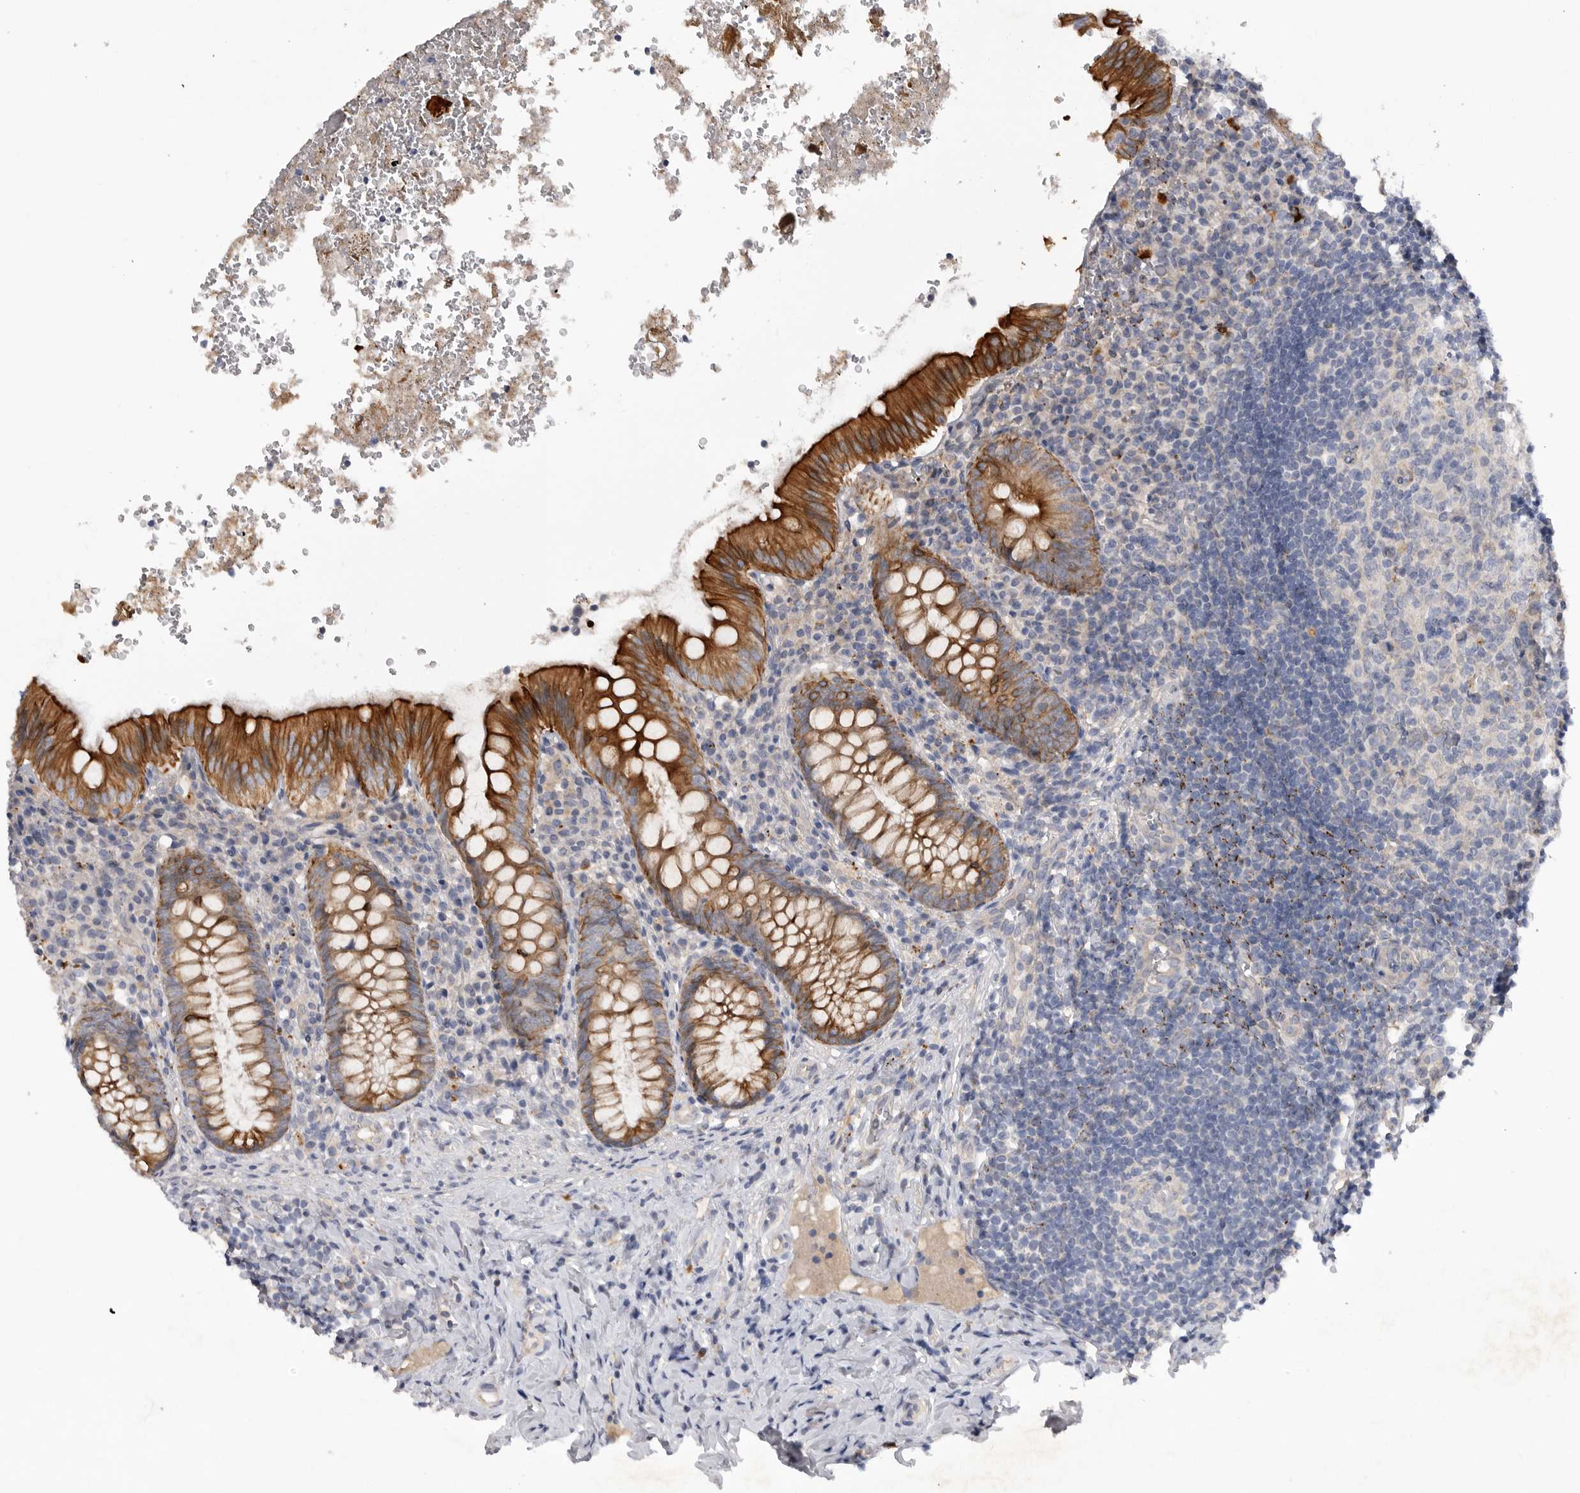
{"staining": {"intensity": "strong", "quantity": ">75%", "location": "cytoplasmic/membranous"}, "tissue": "appendix", "cell_type": "Glandular cells", "image_type": "normal", "snomed": [{"axis": "morphology", "description": "Normal tissue, NOS"}, {"axis": "topography", "description": "Appendix"}], "caption": "Unremarkable appendix reveals strong cytoplasmic/membranous staining in approximately >75% of glandular cells, visualized by immunohistochemistry.", "gene": "DHDDS", "patient": {"sex": "male", "age": 8}}